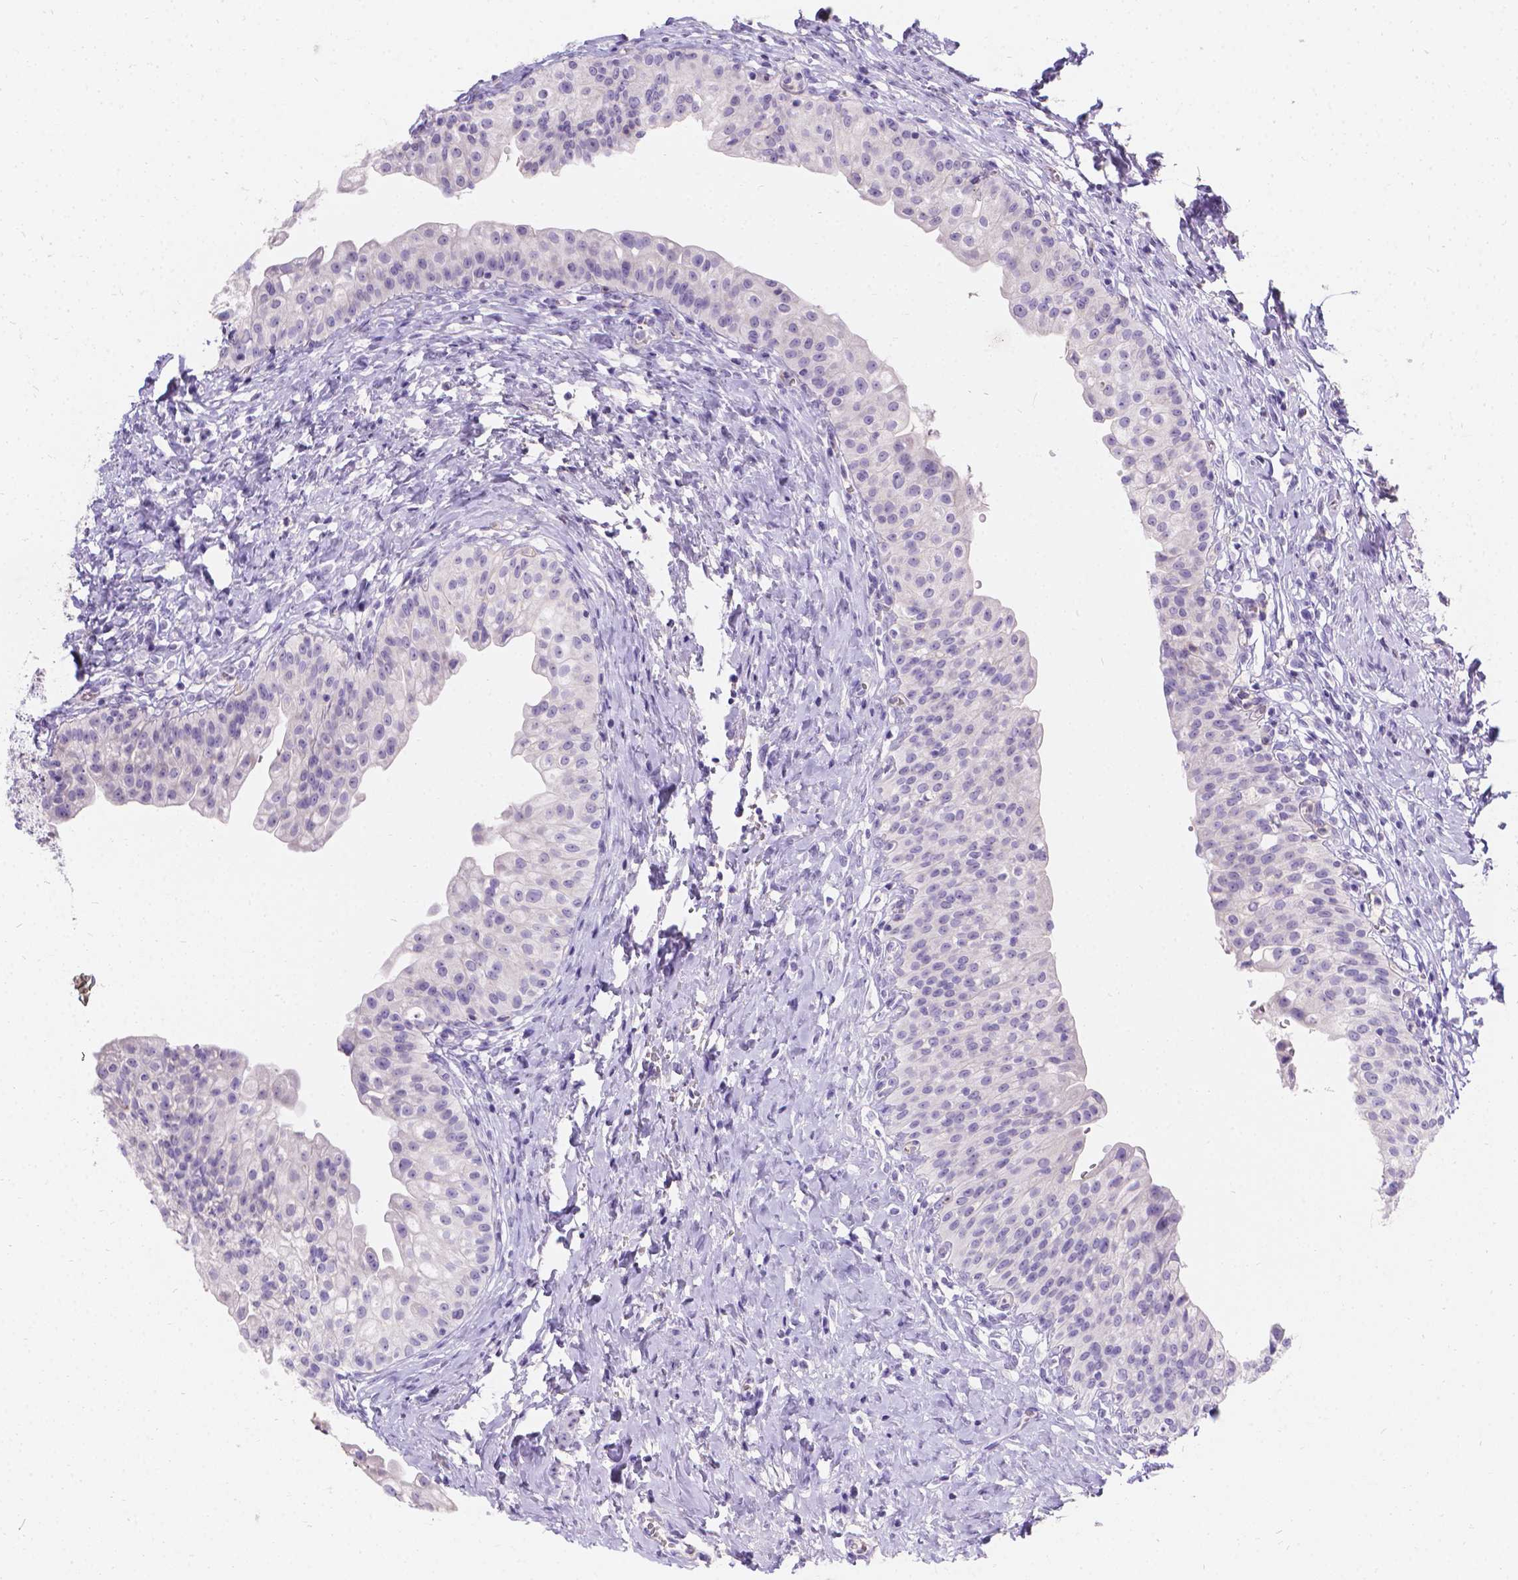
{"staining": {"intensity": "negative", "quantity": "none", "location": "none"}, "tissue": "urinary bladder", "cell_type": "Urothelial cells", "image_type": "normal", "snomed": [{"axis": "morphology", "description": "Normal tissue, NOS"}, {"axis": "topography", "description": "Urinary bladder"}], "caption": "Normal urinary bladder was stained to show a protein in brown. There is no significant expression in urothelial cells. The staining is performed using DAB brown chromogen with nuclei counter-stained in using hematoxylin.", "gene": "GNRHR", "patient": {"sex": "male", "age": 76}}